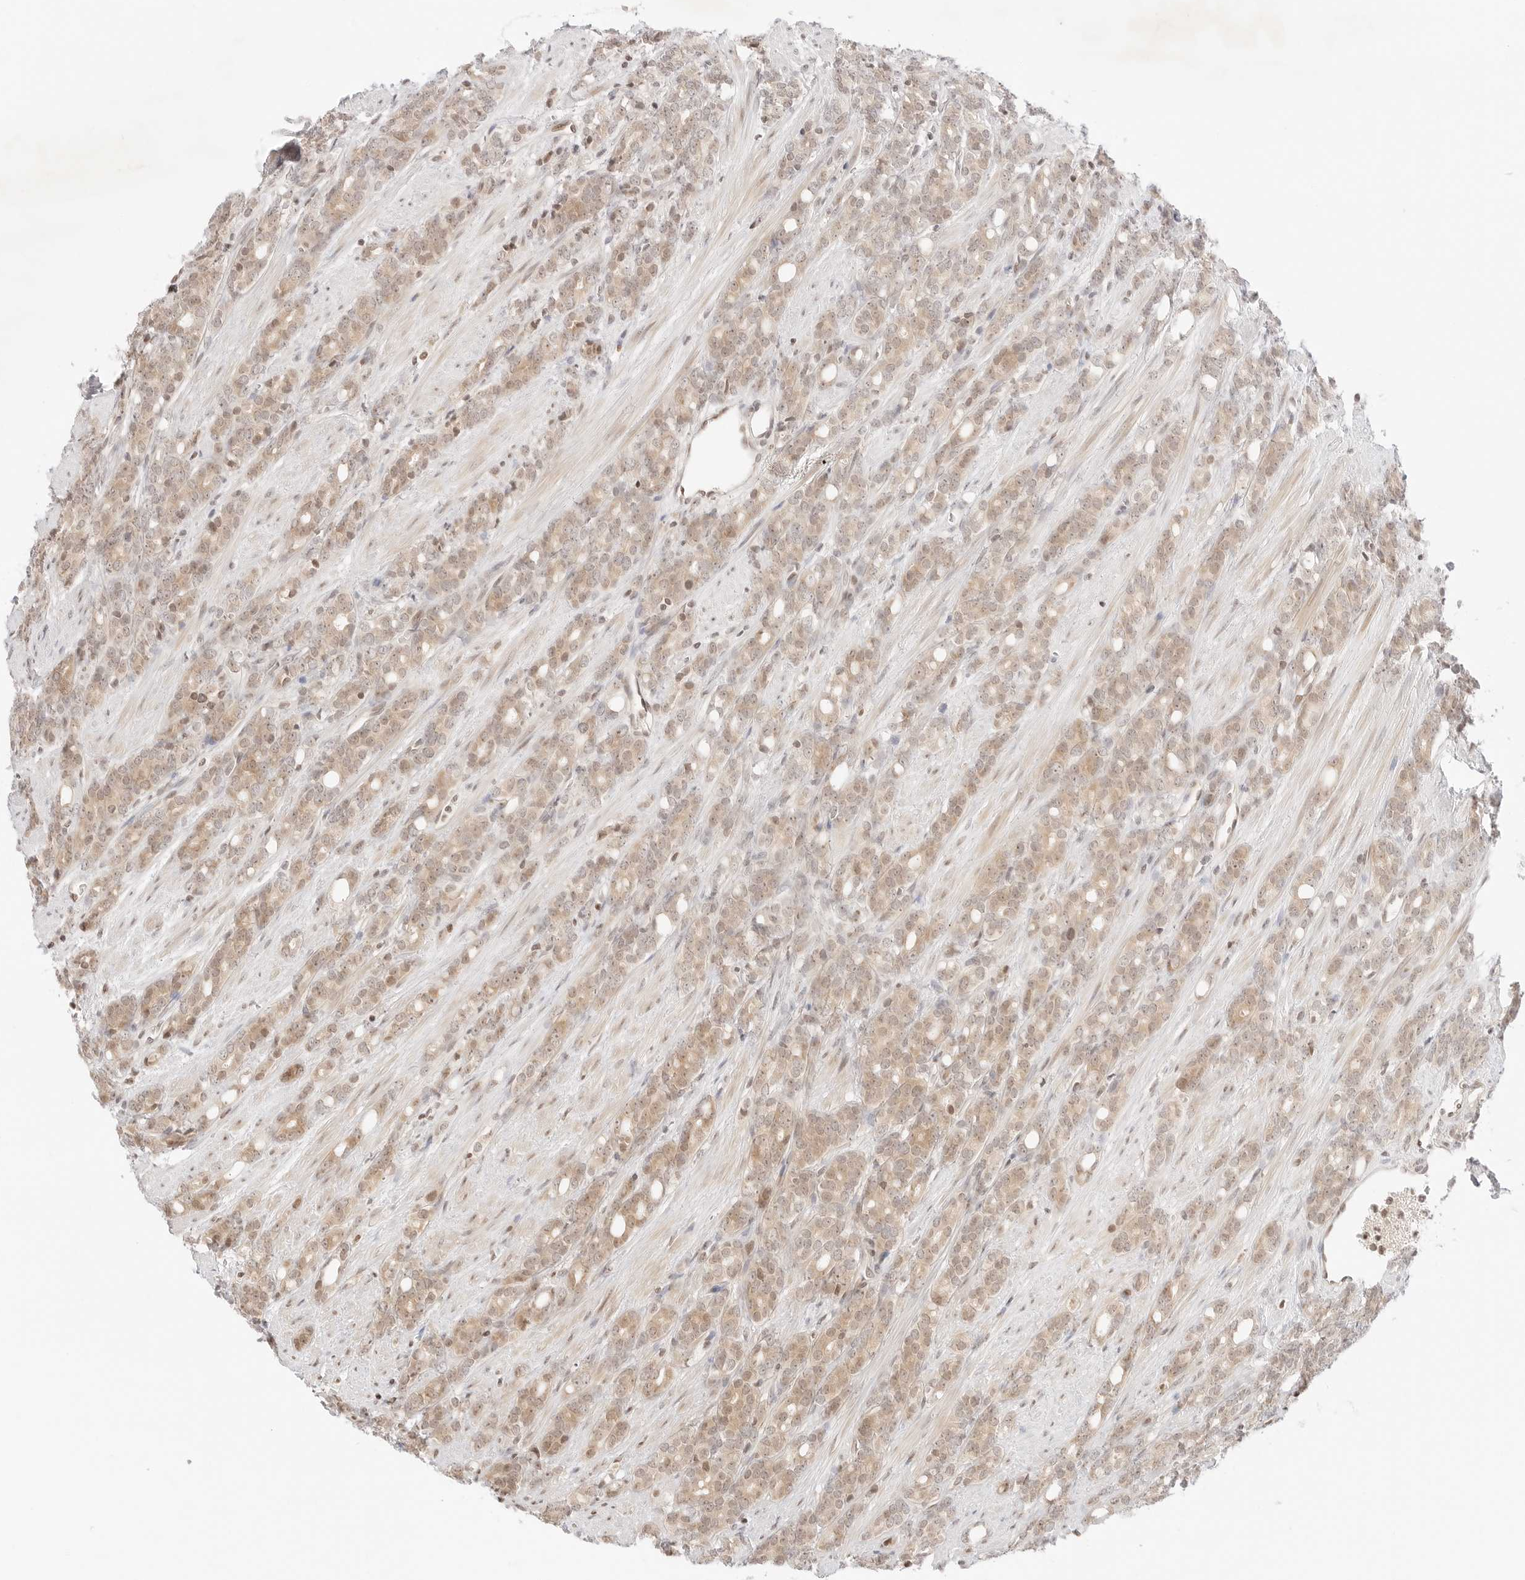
{"staining": {"intensity": "weak", "quantity": ">75%", "location": "cytoplasmic/membranous,nuclear"}, "tissue": "prostate cancer", "cell_type": "Tumor cells", "image_type": "cancer", "snomed": [{"axis": "morphology", "description": "Adenocarcinoma, High grade"}, {"axis": "topography", "description": "Prostate"}], "caption": "About >75% of tumor cells in human adenocarcinoma (high-grade) (prostate) display weak cytoplasmic/membranous and nuclear protein staining as visualized by brown immunohistochemical staining.", "gene": "RPS6KL1", "patient": {"sex": "male", "age": 62}}